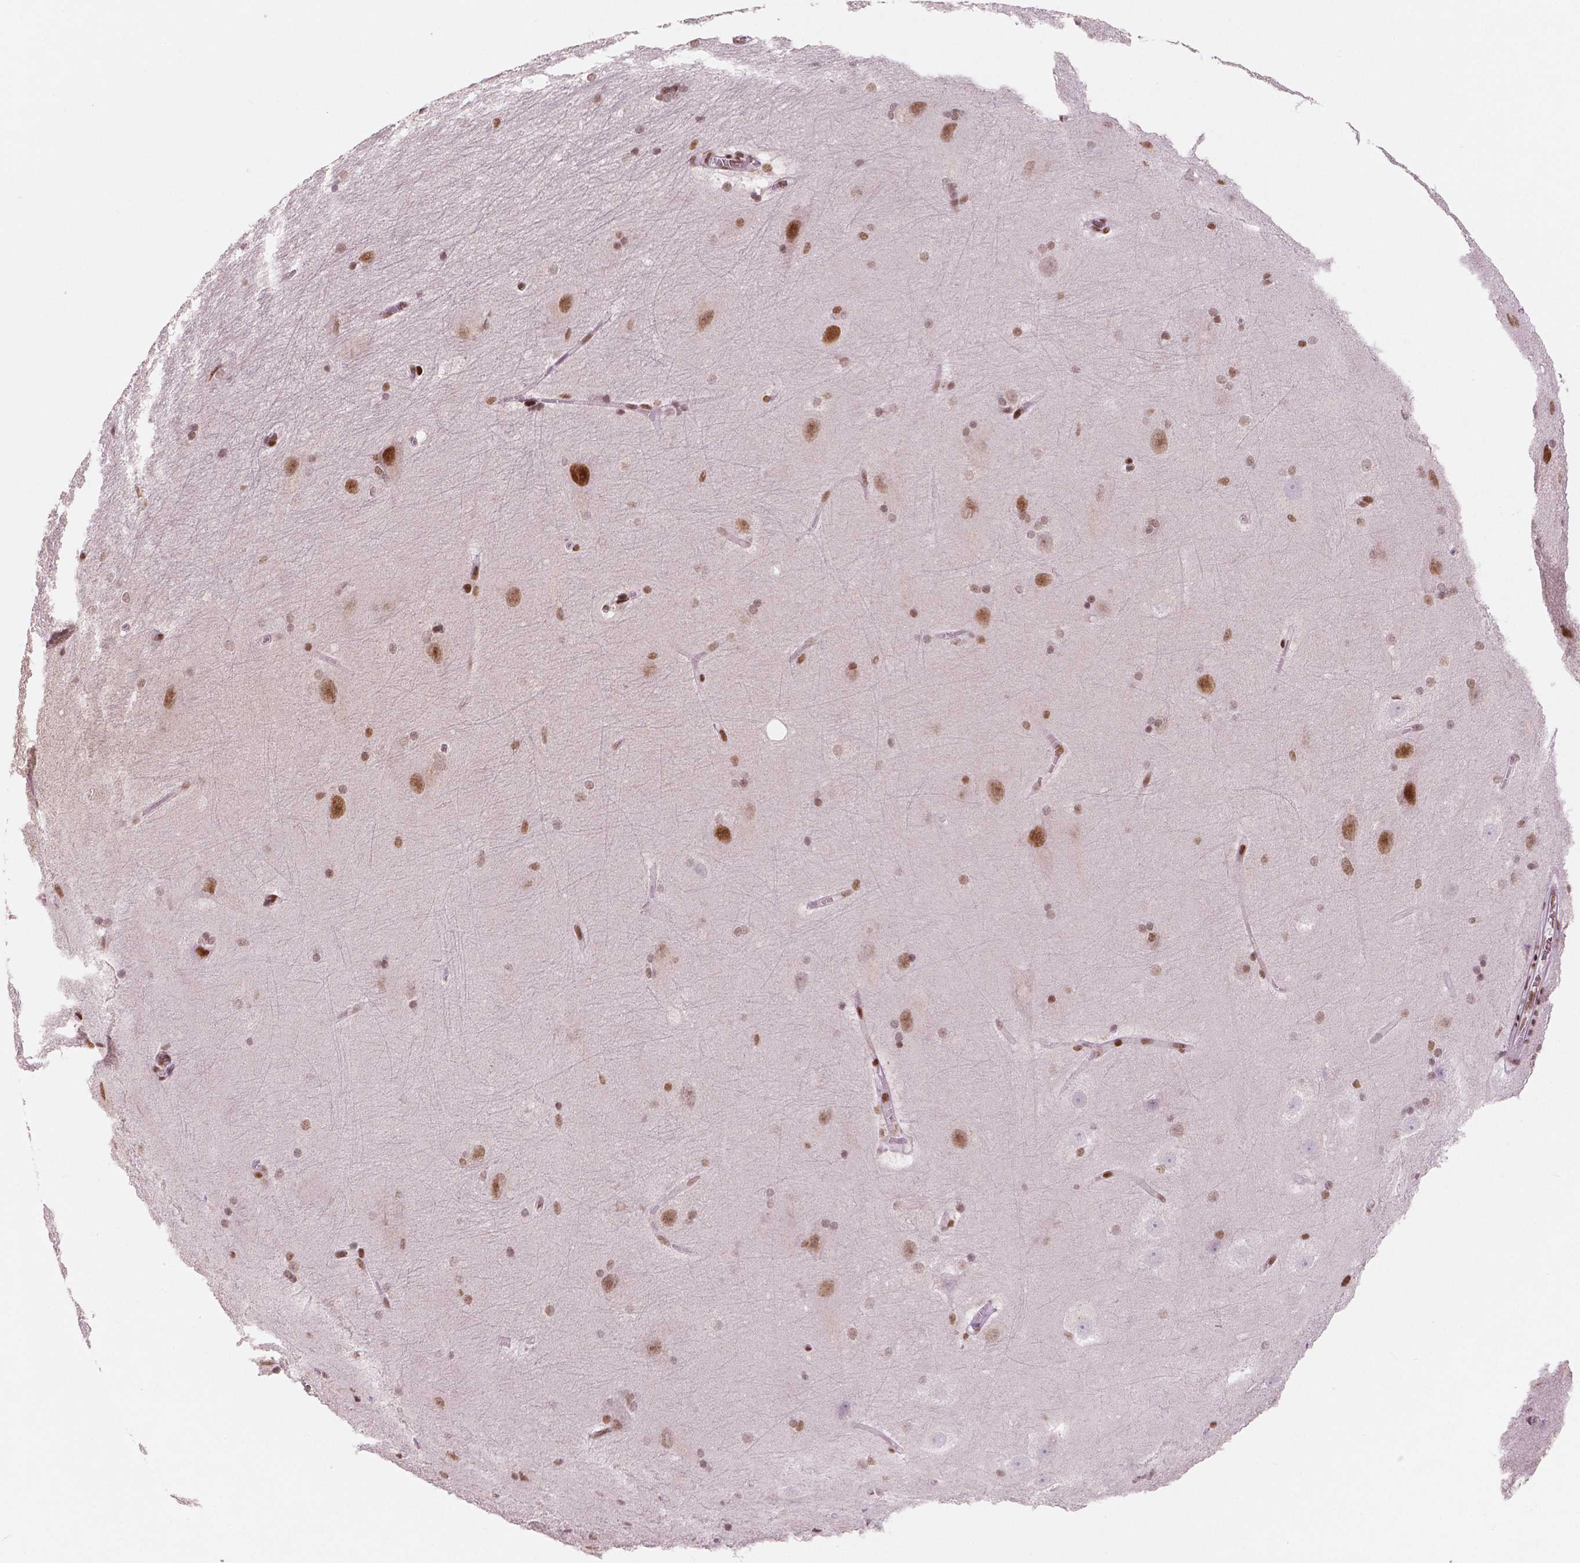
{"staining": {"intensity": "moderate", "quantity": "<25%", "location": "nuclear"}, "tissue": "hippocampus", "cell_type": "Glial cells", "image_type": "normal", "snomed": [{"axis": "morphology", "description": "Normal tissue, NOS"}, {"axis": "topography", "description": "Cerebral cortex"}, {"axis": "topography", "description": "Hippocampus"}], "caption": "Immunohistochemical staining of unremarkable hippocampus displays moderate nuclear protein expression in about <25% of glial cells. The staining was performed using DAB (3,3'-diaminobenzidine), with brown indicating positive protein expression. Nuclei are stained blue with hematoxylin.", "gene": "BRD4", "patient": {"sex": "female", "age": 19}}